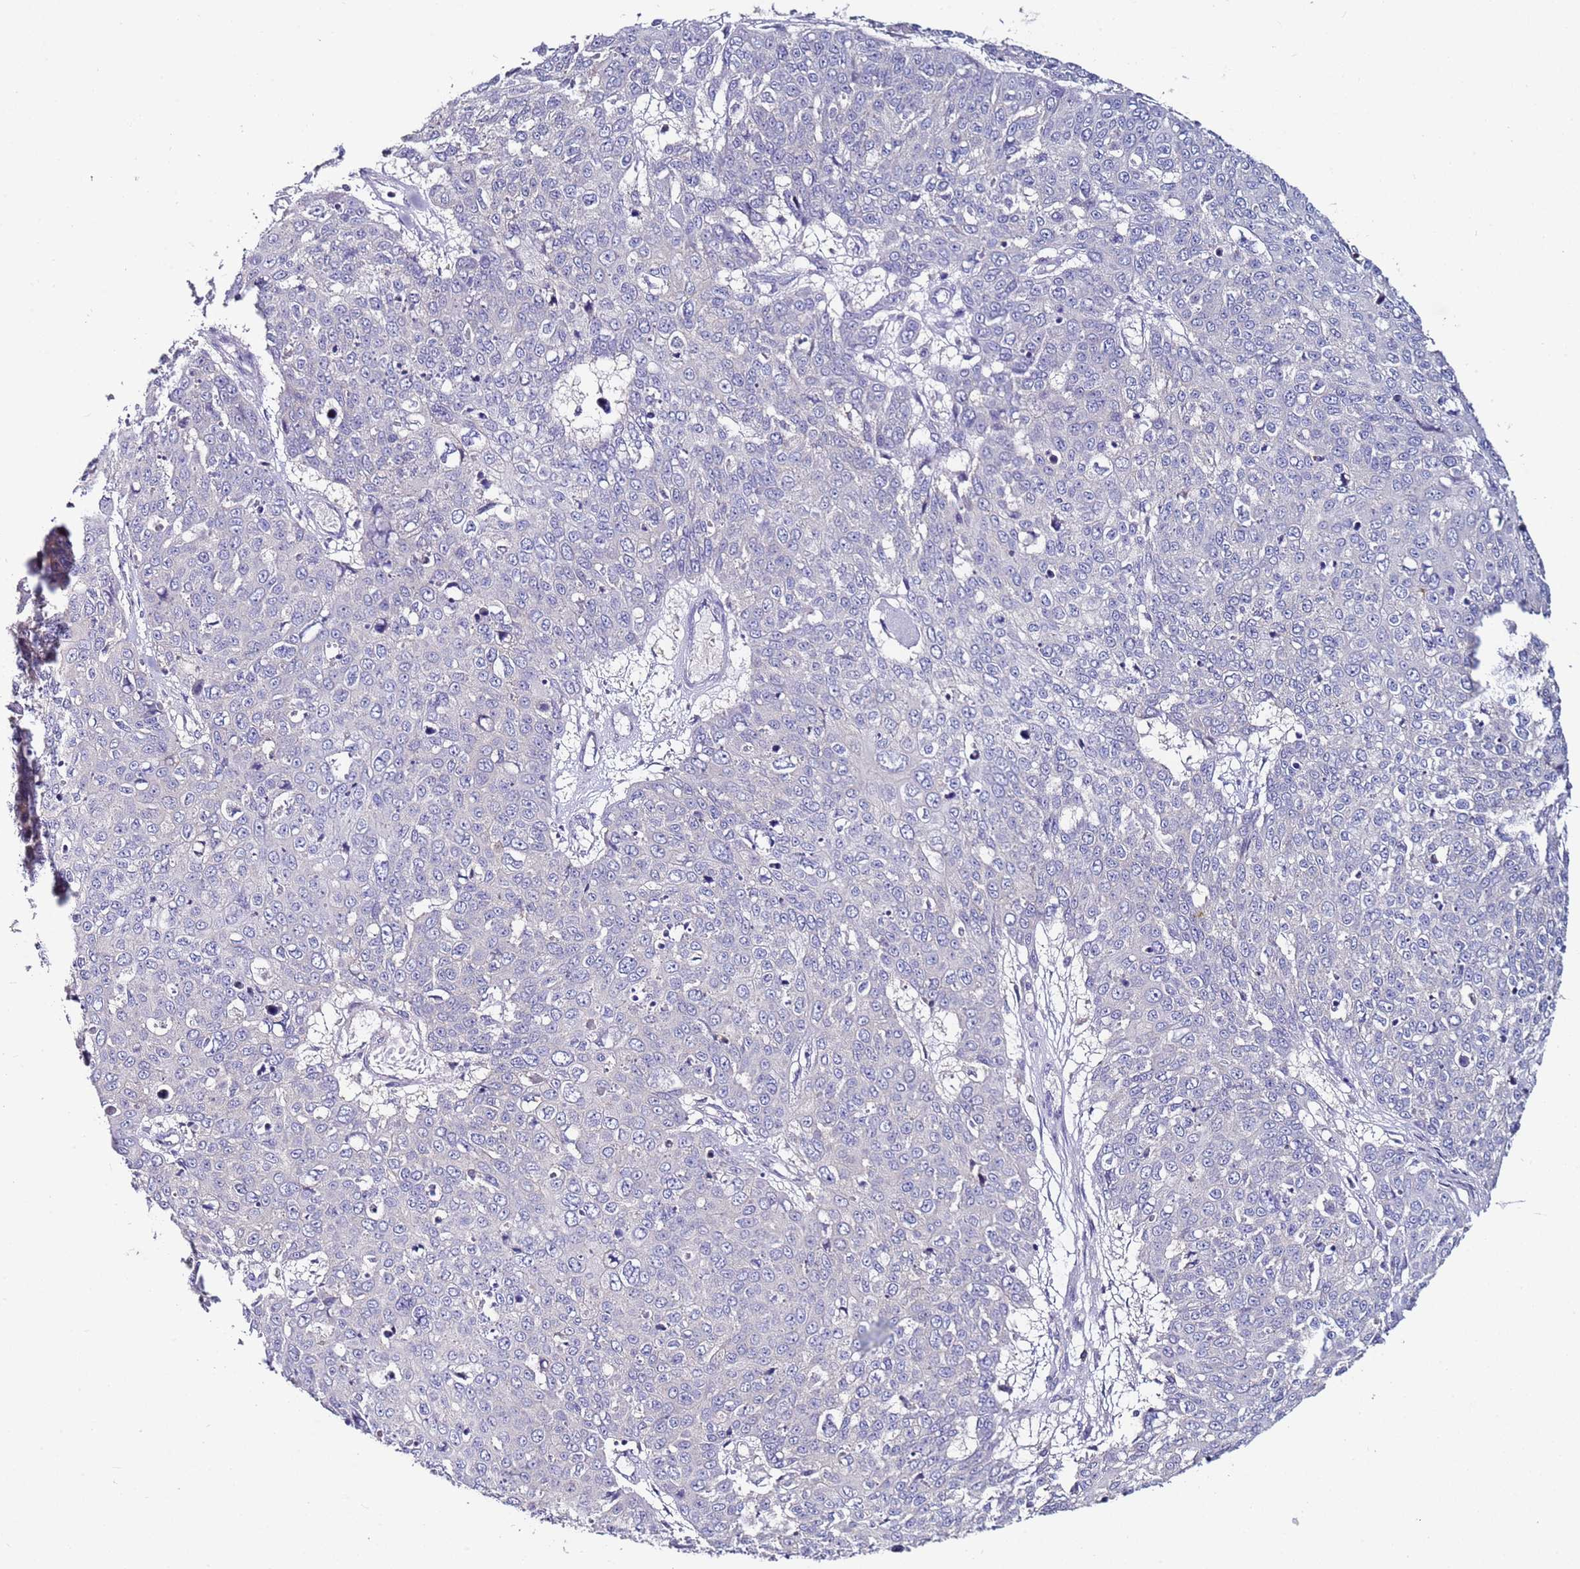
{"staining": {"intensity": "negative", "quantity": "none", "location": "none"}, "tissue": "skin cancer", "cell_type": "Tumor cells", "image_type": "cancer", "snomed": [{"axis": "morphology", "description": "Squamous cell carcinoma, NOS"}, {"axis": "topography", "description": "Skin"}], "caption": "High power microscopy histopathology image of an IHC photomicrograph of skin squamous cell carcinoma, revealing no significant expression in tumor cells.", "gene": "SRRM5", "patient": {"sex": "male", "age": 71}}